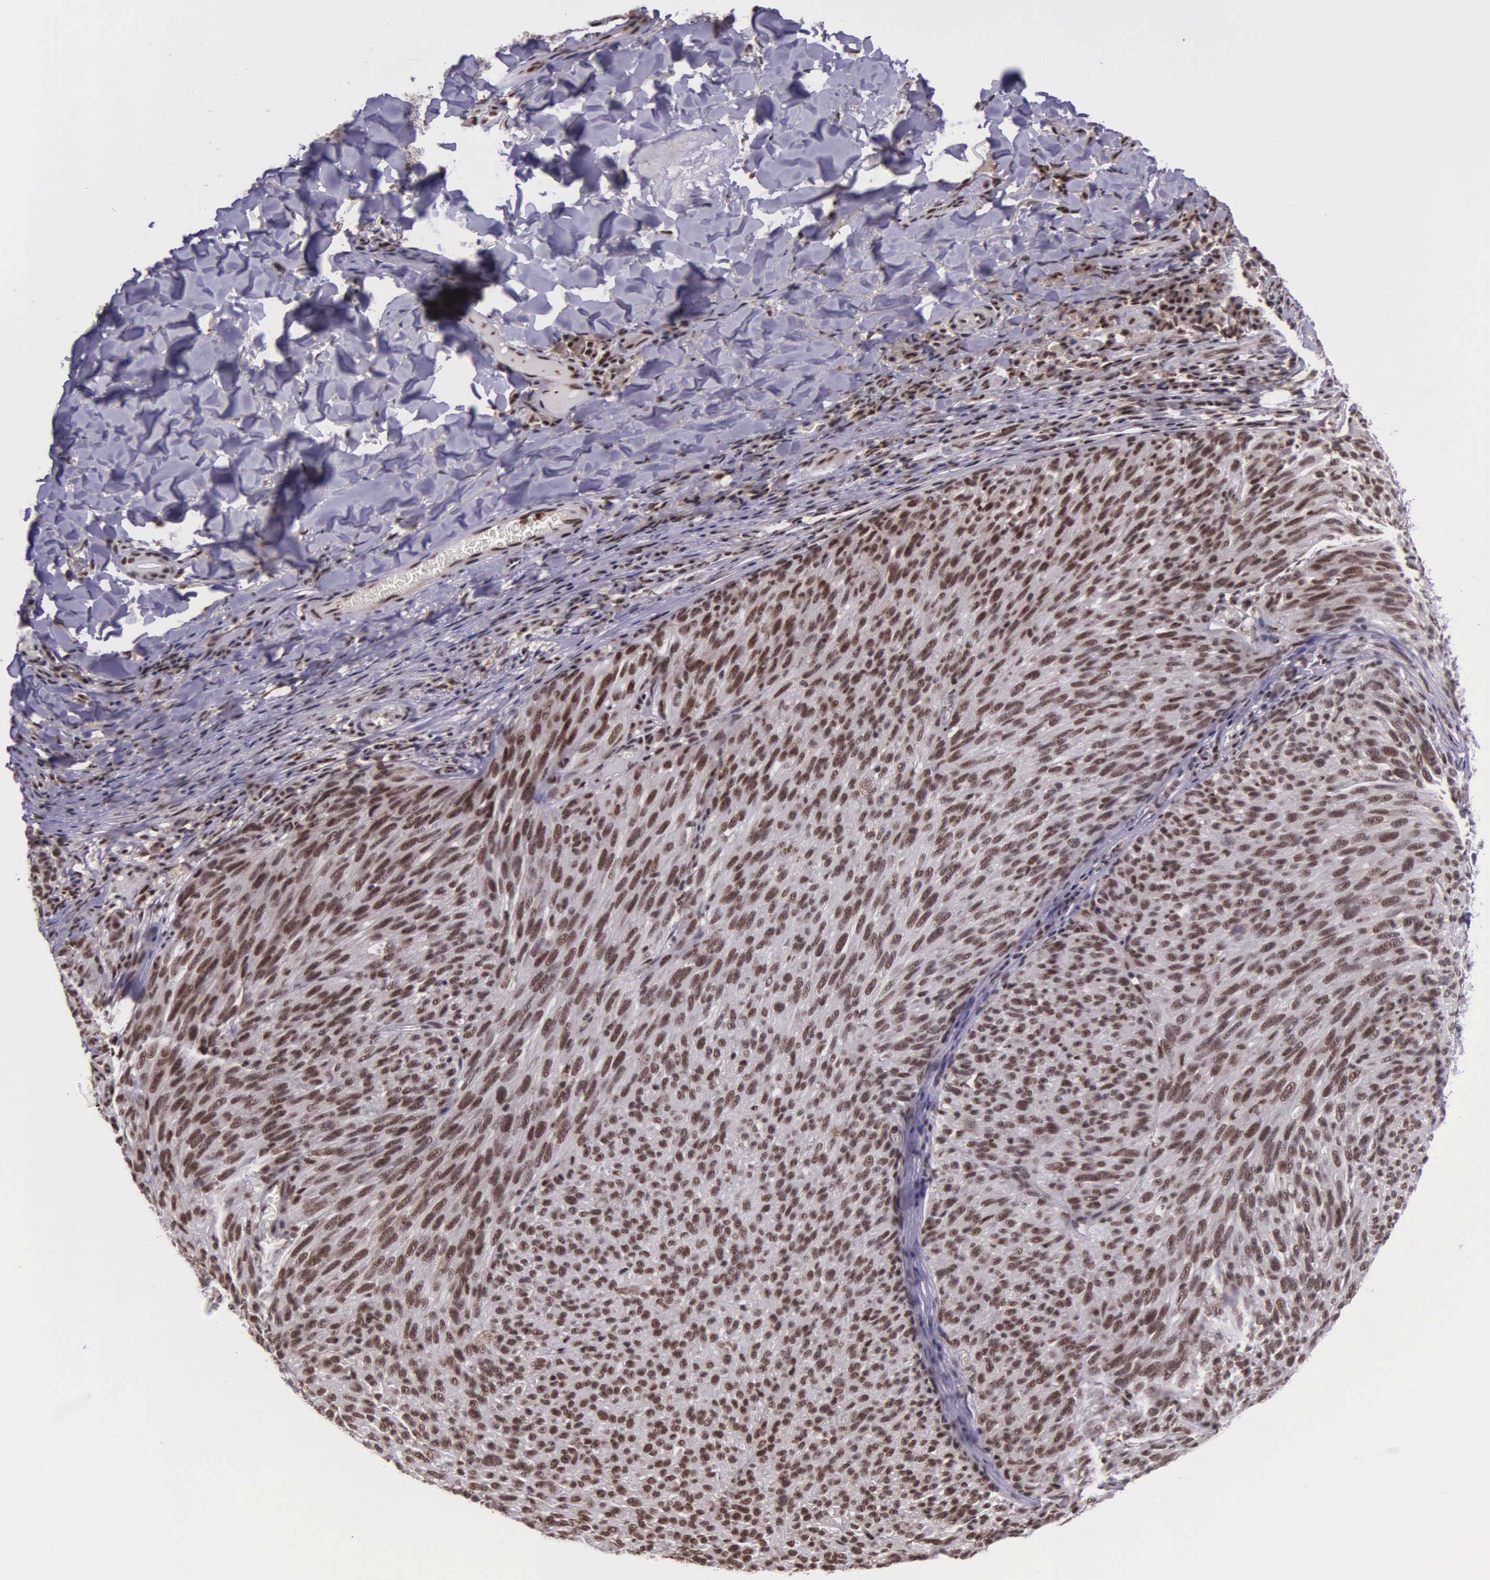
{"staining": {"intensity": "weak", "quantity": ">75%", "location": "nuclear"}, "tissue": "melanoma", "cell_type": "Tumor cells", "image_type": "cancer", "snomed": [{"axis": "morphology", "description": "Malignant melanoma, NOS"}, {"axis": "topography", "description": "Skin"}], "caption": "Immunohistochemistry (IHC) (DAB (3,3'-diaminobenzidine)) staining of human malignant melanoma exhibits weak nuclear protein staining in approximately >75% of tumor cells.", "gene": "FAM47A", "patient": {"sex": "male", "age": 76}}